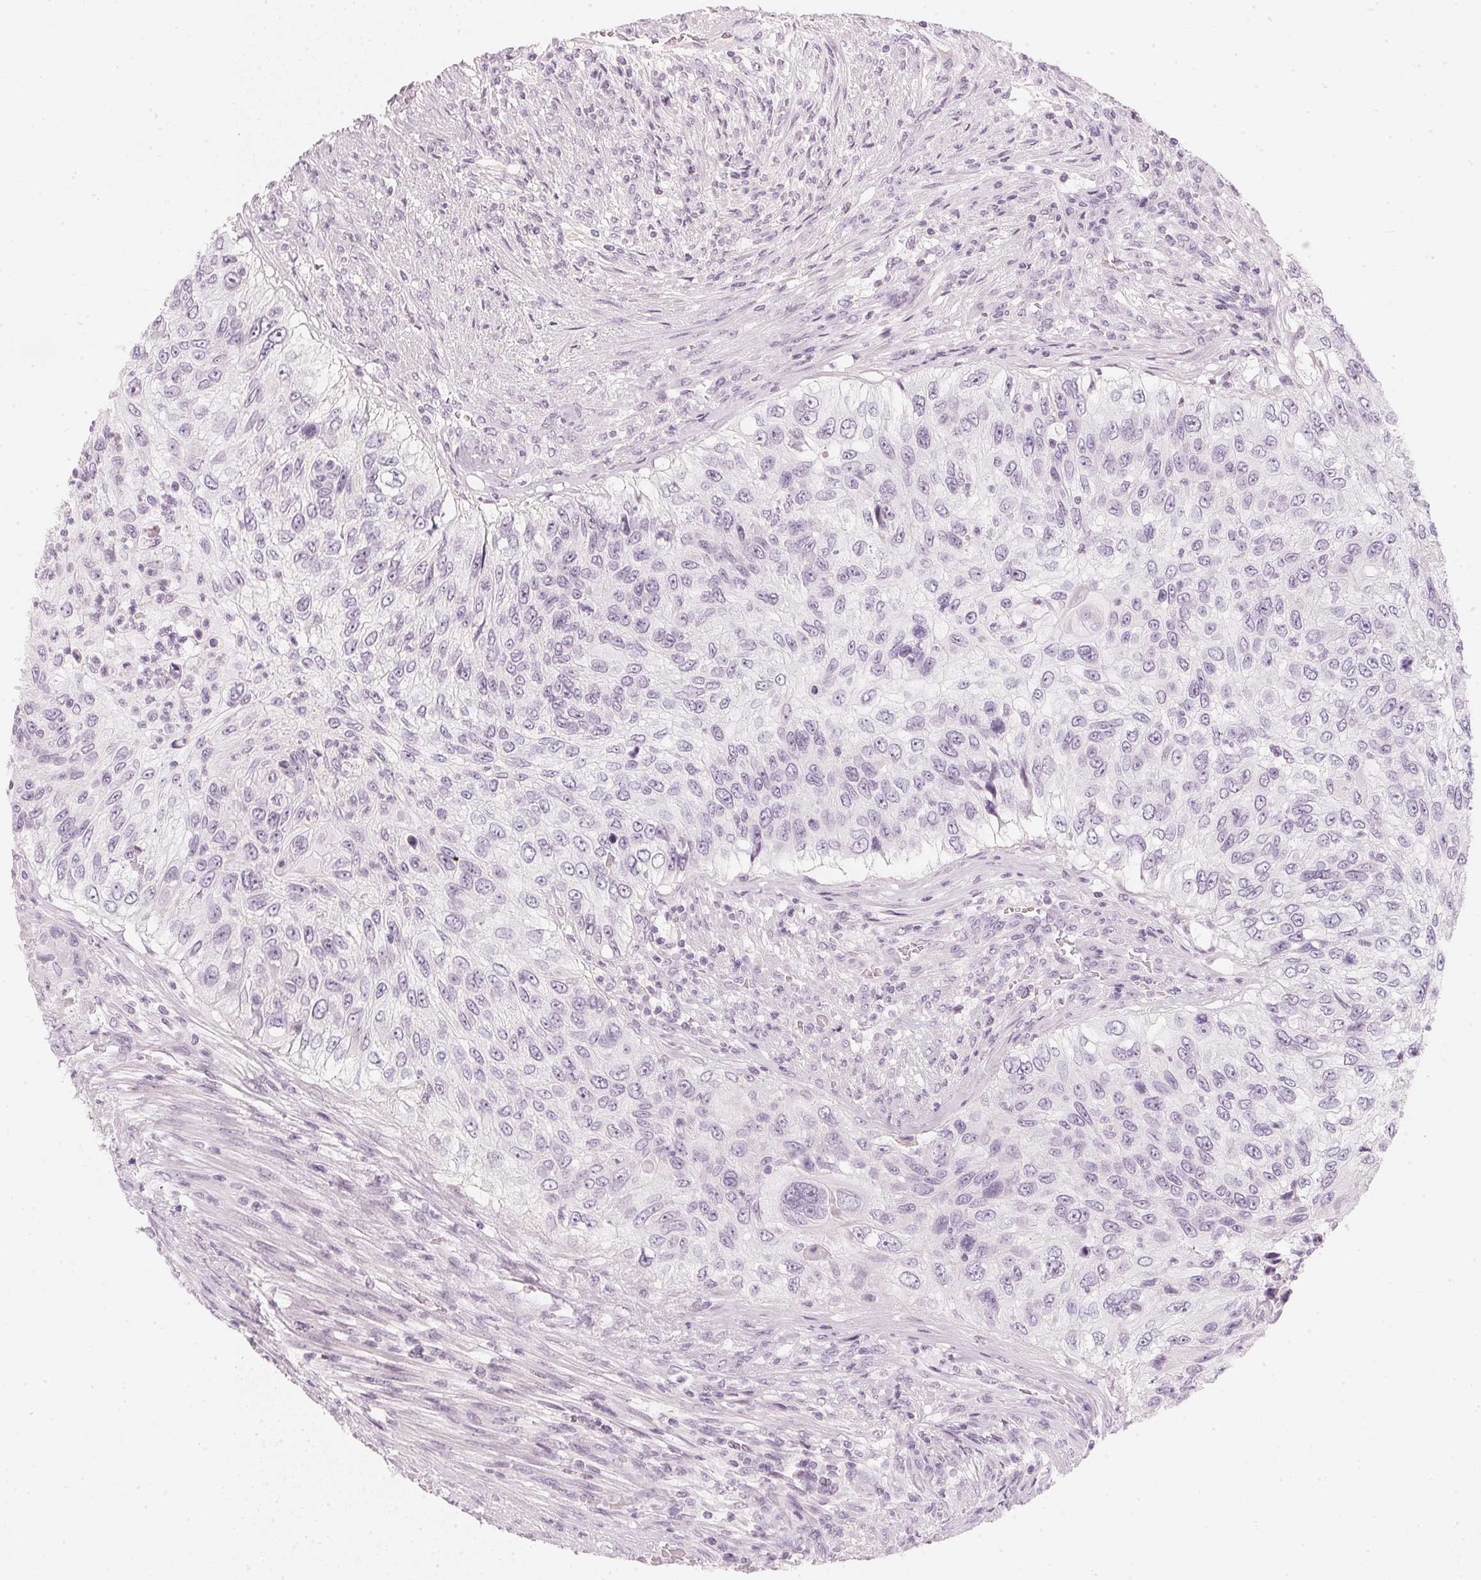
{"staining": {"intensity": "negative", "quantity": "none", "location": "none"}, "tissue": "urothelial cancer", "cell_type": "Tumor cells", "image_type": "cancer", "snomed": [{"axis": "morphology", "description": "Urothelial carcinoma, High grade"}, {"axis": "topography", "description": "Urinary bladder"}], "caption": "The immunohistochemistry (IHC) micrograph has no significant expression in tumor cells of high-grade urothelial carcinoma tissue. (DAB (3,3'-diaminobenzidine) immunohistochemistry visualized using brightfield microscopy, high magnification).", "gene": "CHST4", "patient": {"sex": "female", "age": 60}}